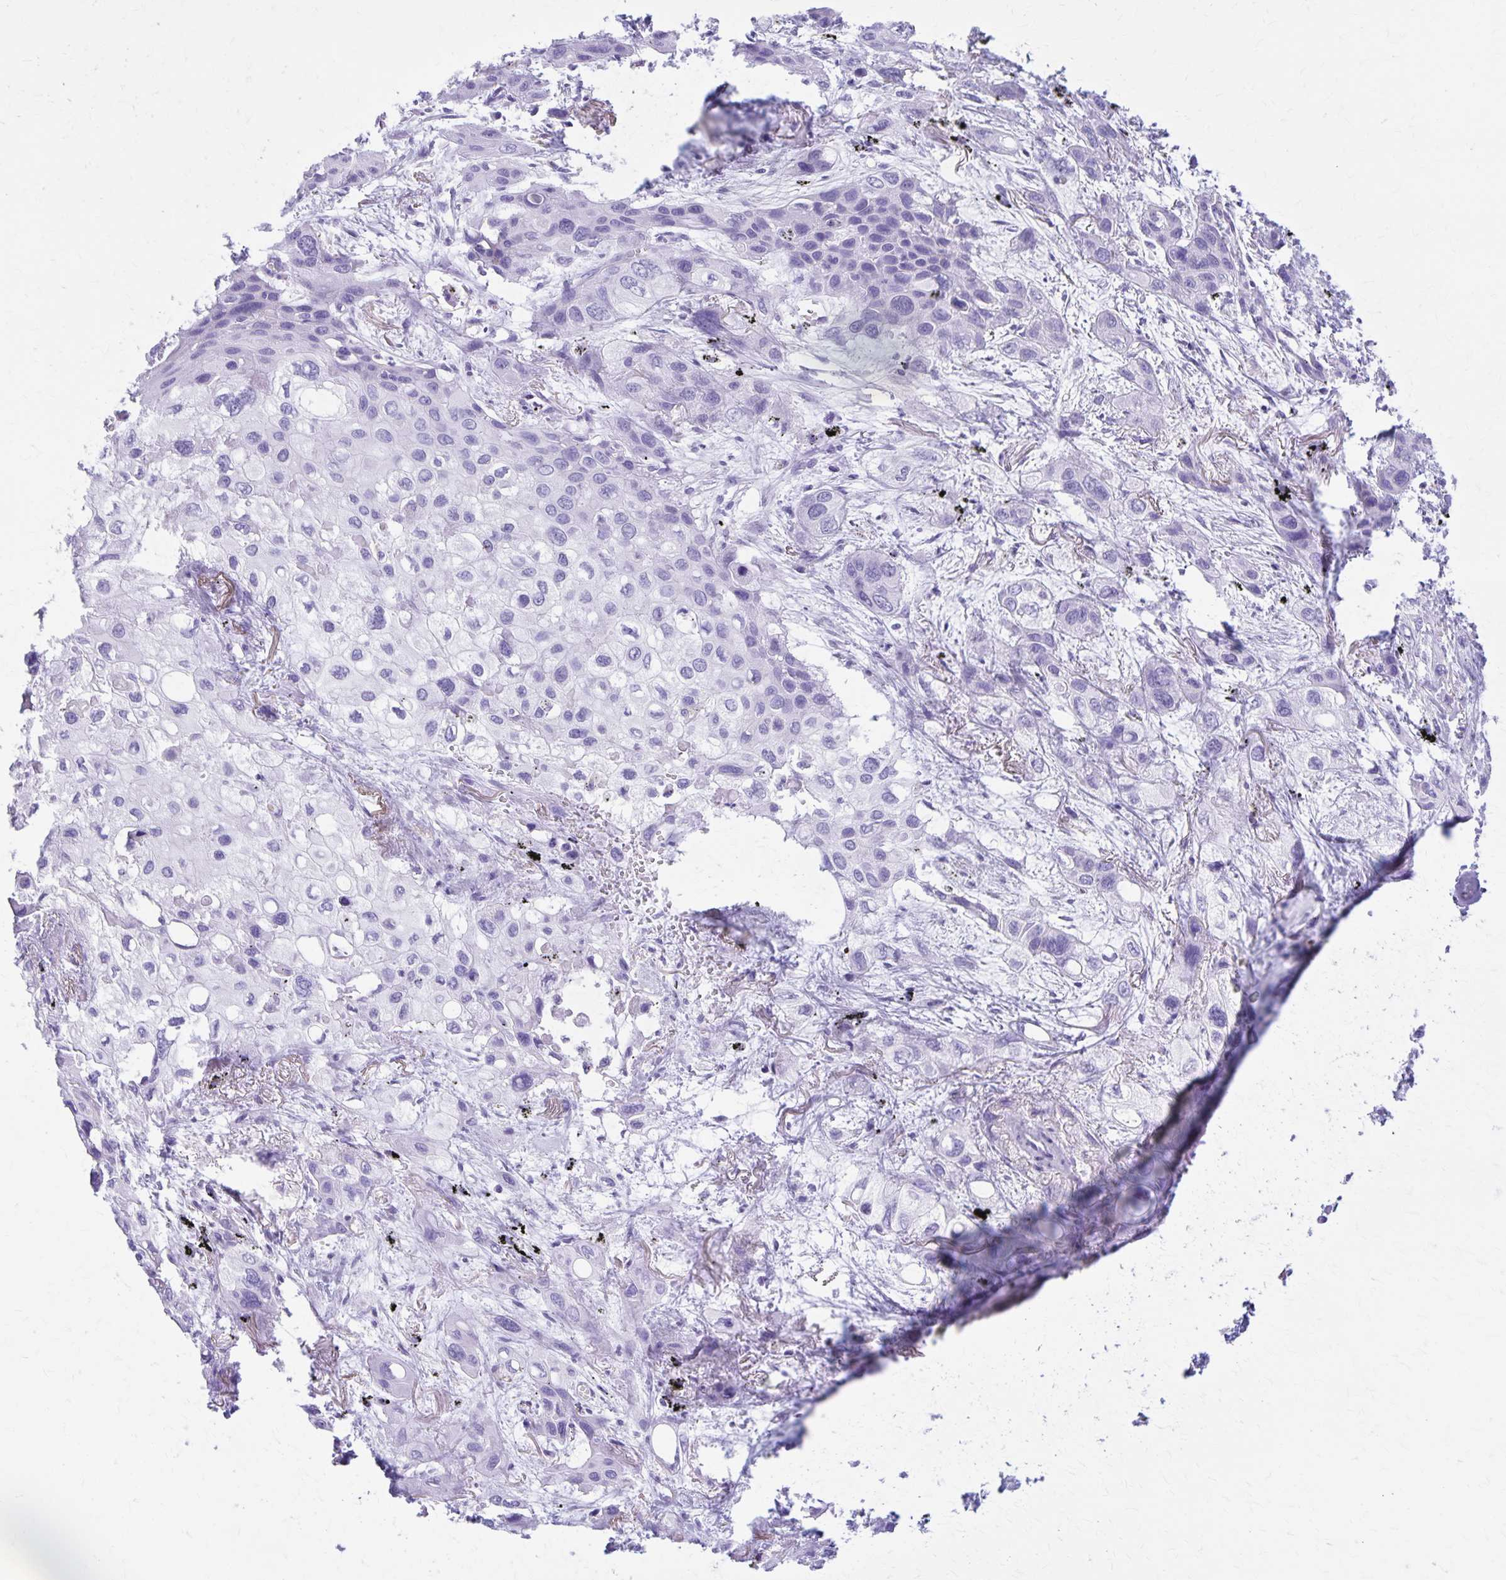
{"staining": {"intensity": "negative", "quantity": "none", "location": "none"}, "tissue": "lung cancer", "cell_type": "Tumor cells", "image_type": "cancer", "snomed": [{"axis": "morphology", "description": "Squamous cell carcinoma, NOS"}, {"axis": "morphology", "description": "Squamous cell carcinoma, metastatic, NOS"}, {"axis": "topography", "description": "Lung"}], "caption": "High power microscopy histopathology image of an IHC histopathology image of squamous cell carcinoma (lung), revealing no significant expression in tumor cells.", "gene": "DEFA5", "patient": {"sex": "male", "age": 59}}